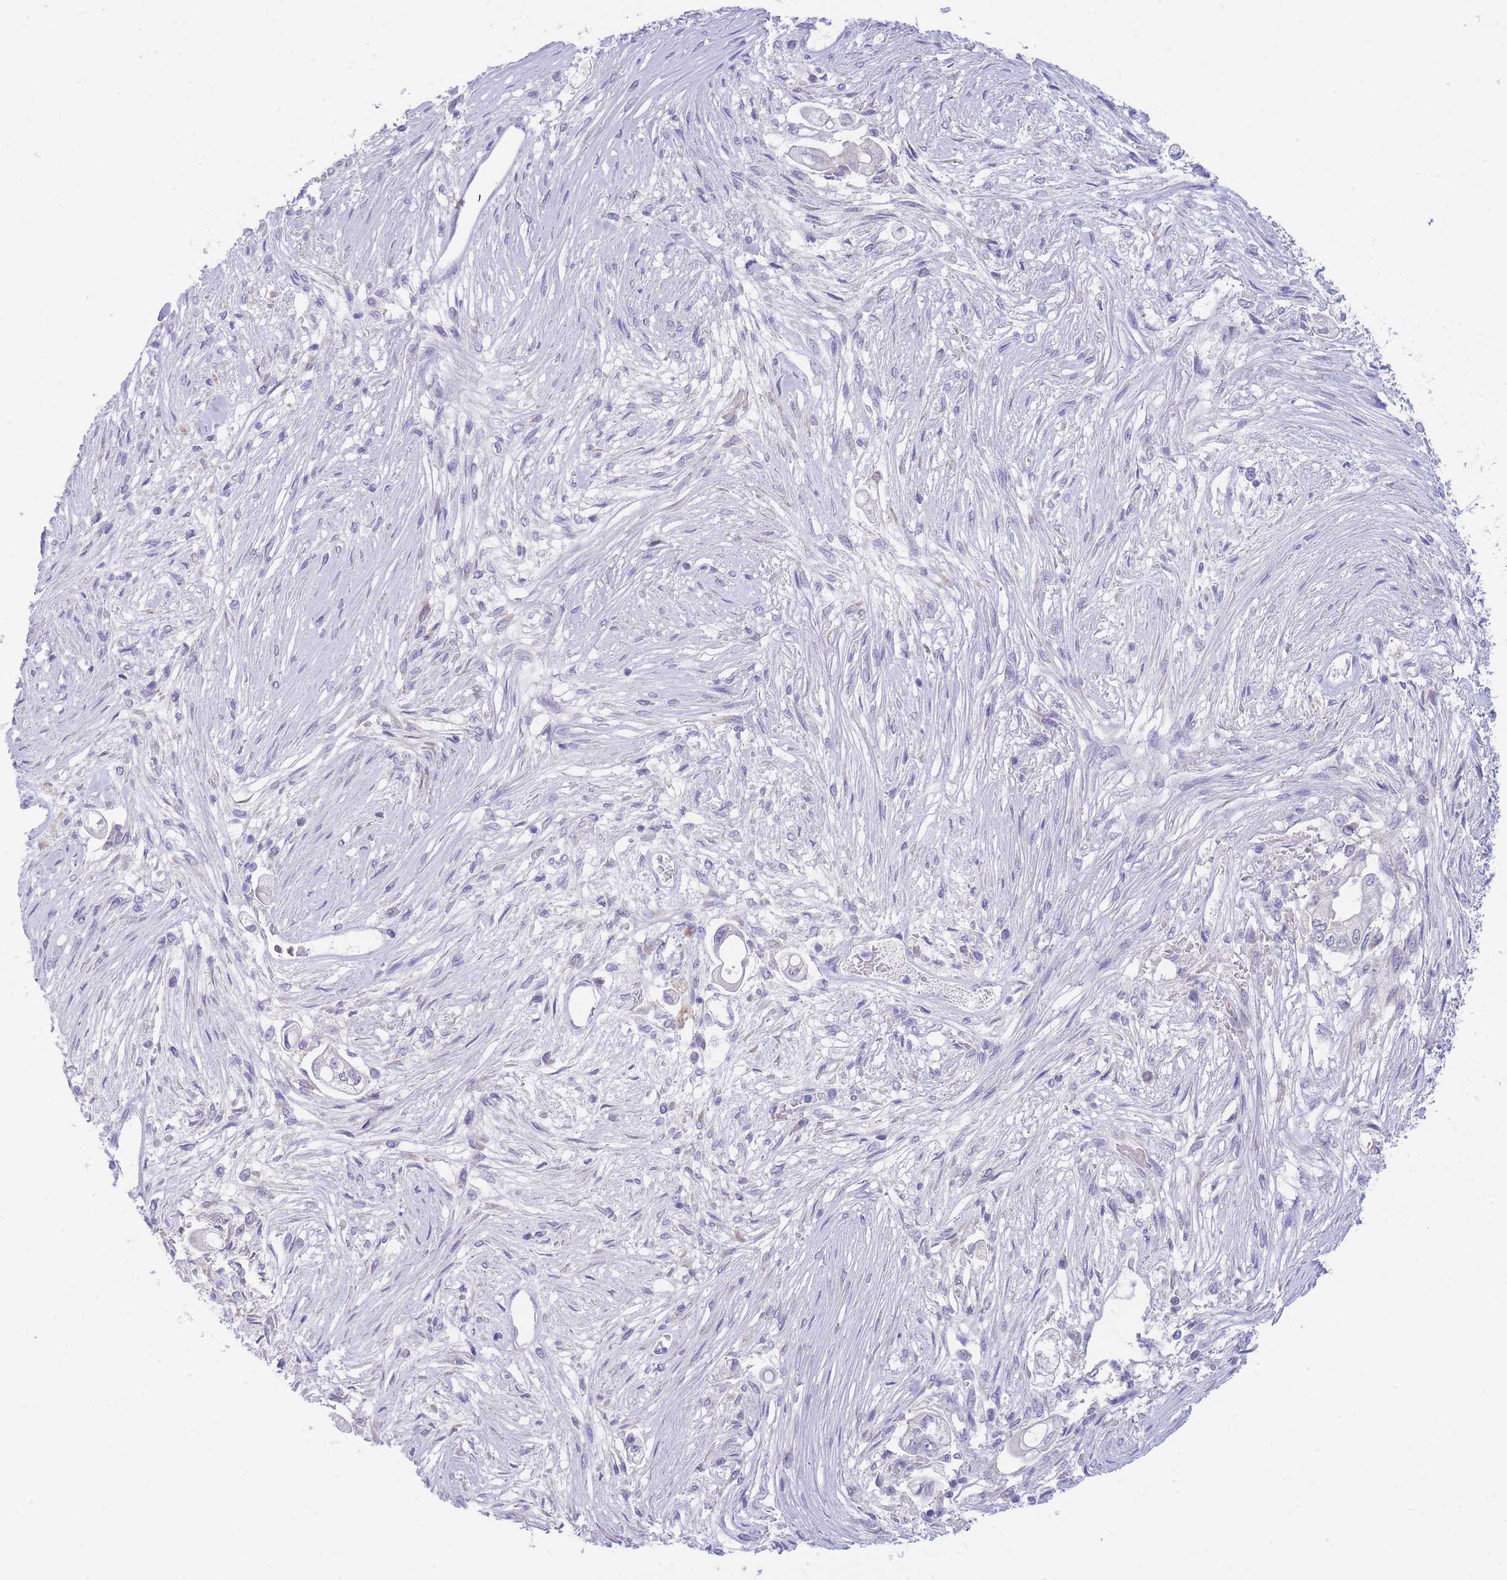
{"staining": {"intensity": "negative", "quantity": "none", "location": "none"}, "tissue": "pancreatic cancer", "cell_type": "Tumor cells", "image_type": "cancer", "snomed": [{"axis": "morphology", "description": "Adenocarcinoma, NOS"}, {"axis": "topography", "description": "Pancreas"}], "caption": "Human adenocarcinoma (pancreatic) stained for a protein using immunohistochemistry demonstrates no staining in tumor cells.", "gene": "PCDHB3", "patient": {"sex": "female", "age": 69}}